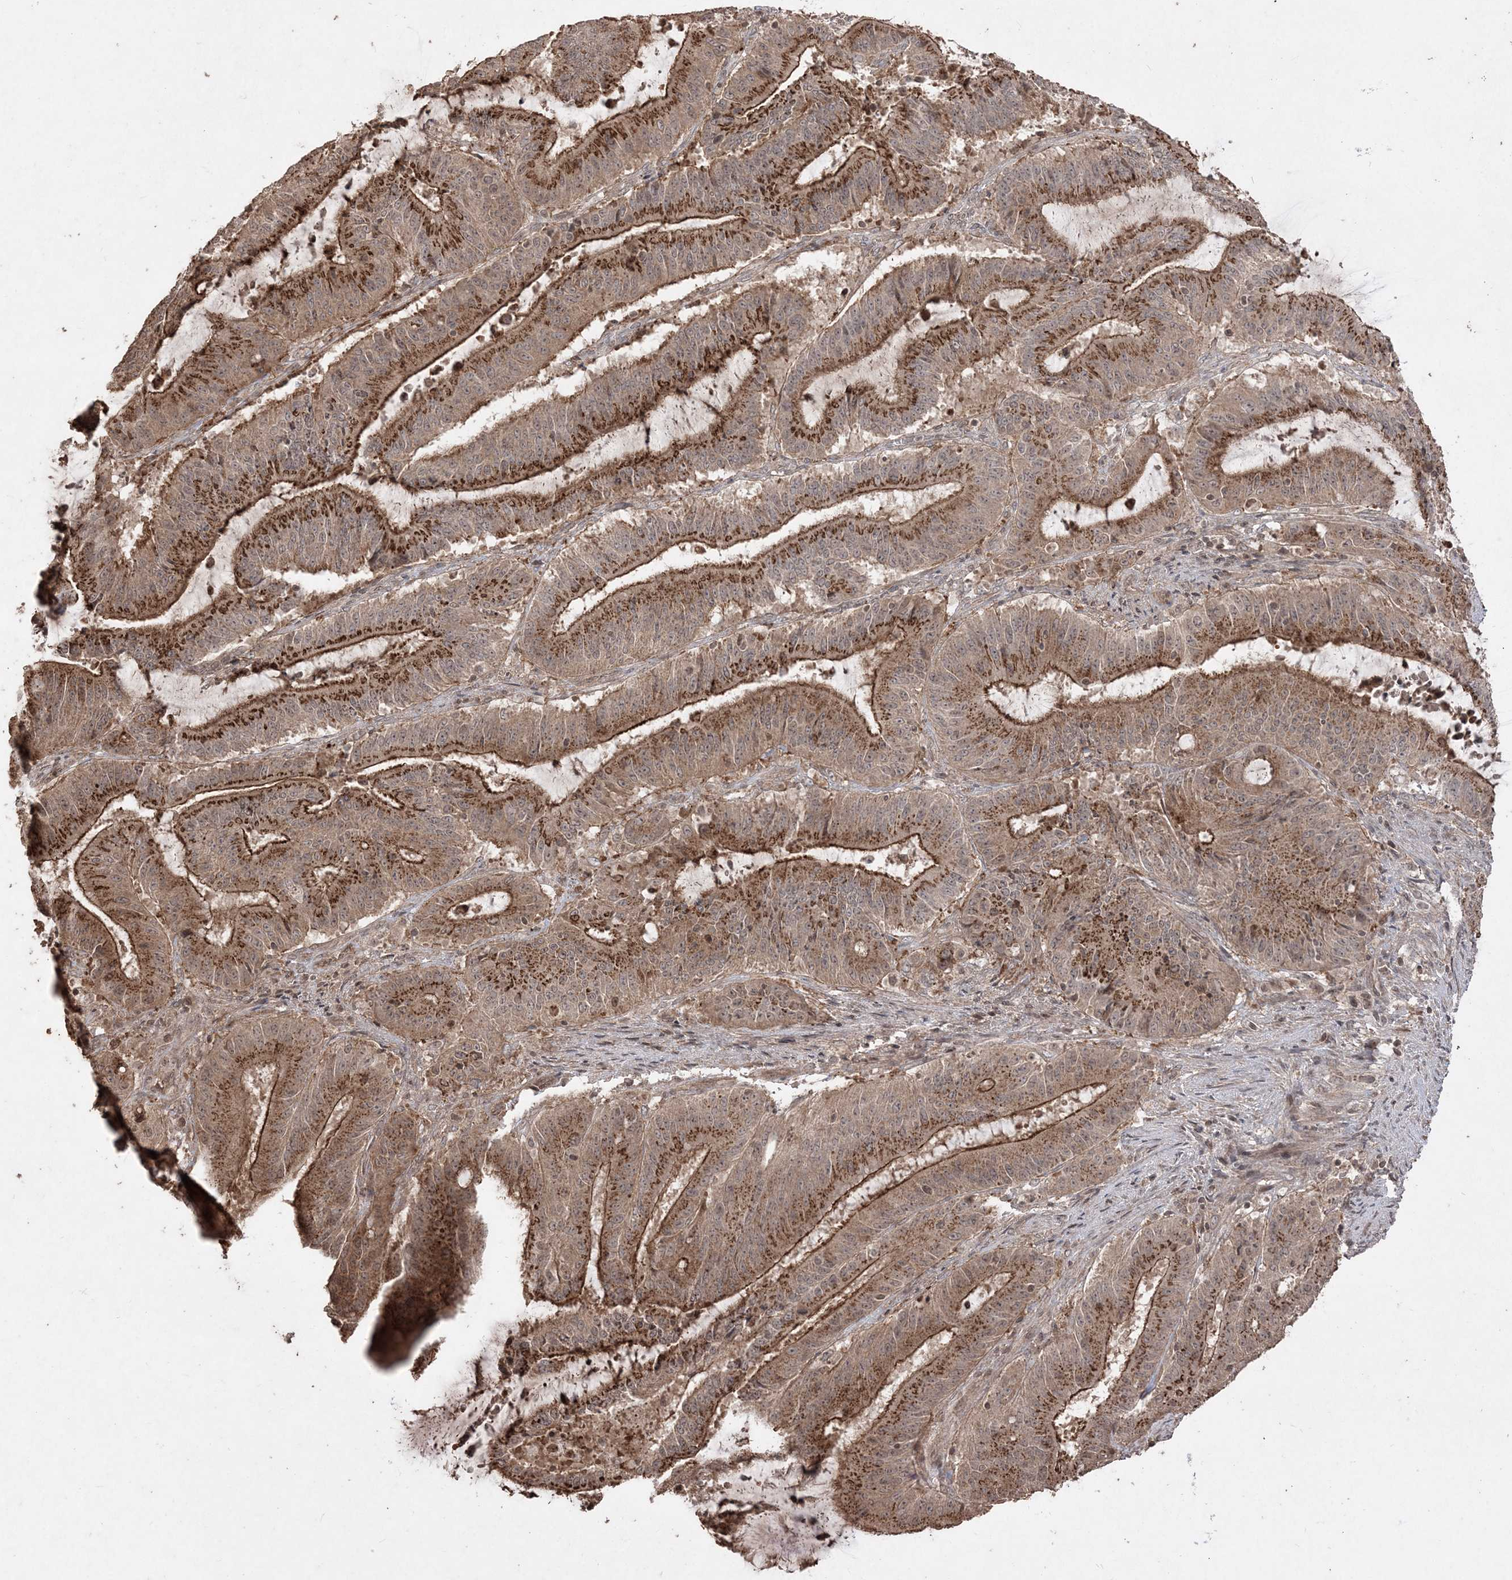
{"staining": {"intensity": "strong", "quantity": ">75%", "location": "cytoplasmic/membranous"}, "tissue": "liver cancer", "cell_type": "Tumor cells", "image_type": "cancer", "snomed": [{"axis": "morphology", "description": "Normal tissue, NOS"}, {"axis": "morphology", "description": "Cholangiocarcinoma"}, {"axis": "topography", "description": "Liver"}, {"axis": "topography", "description": "Peripheral nerve tissue"}], "caption": "A high amount of strong cytoplasmic/membranous positivity is seen in about >75% of tumor cells in liver cancer (cholangiocarcinoma) tissue.", "gene": "EHHADH", "patient": {"sex": "female", "age": 73}}